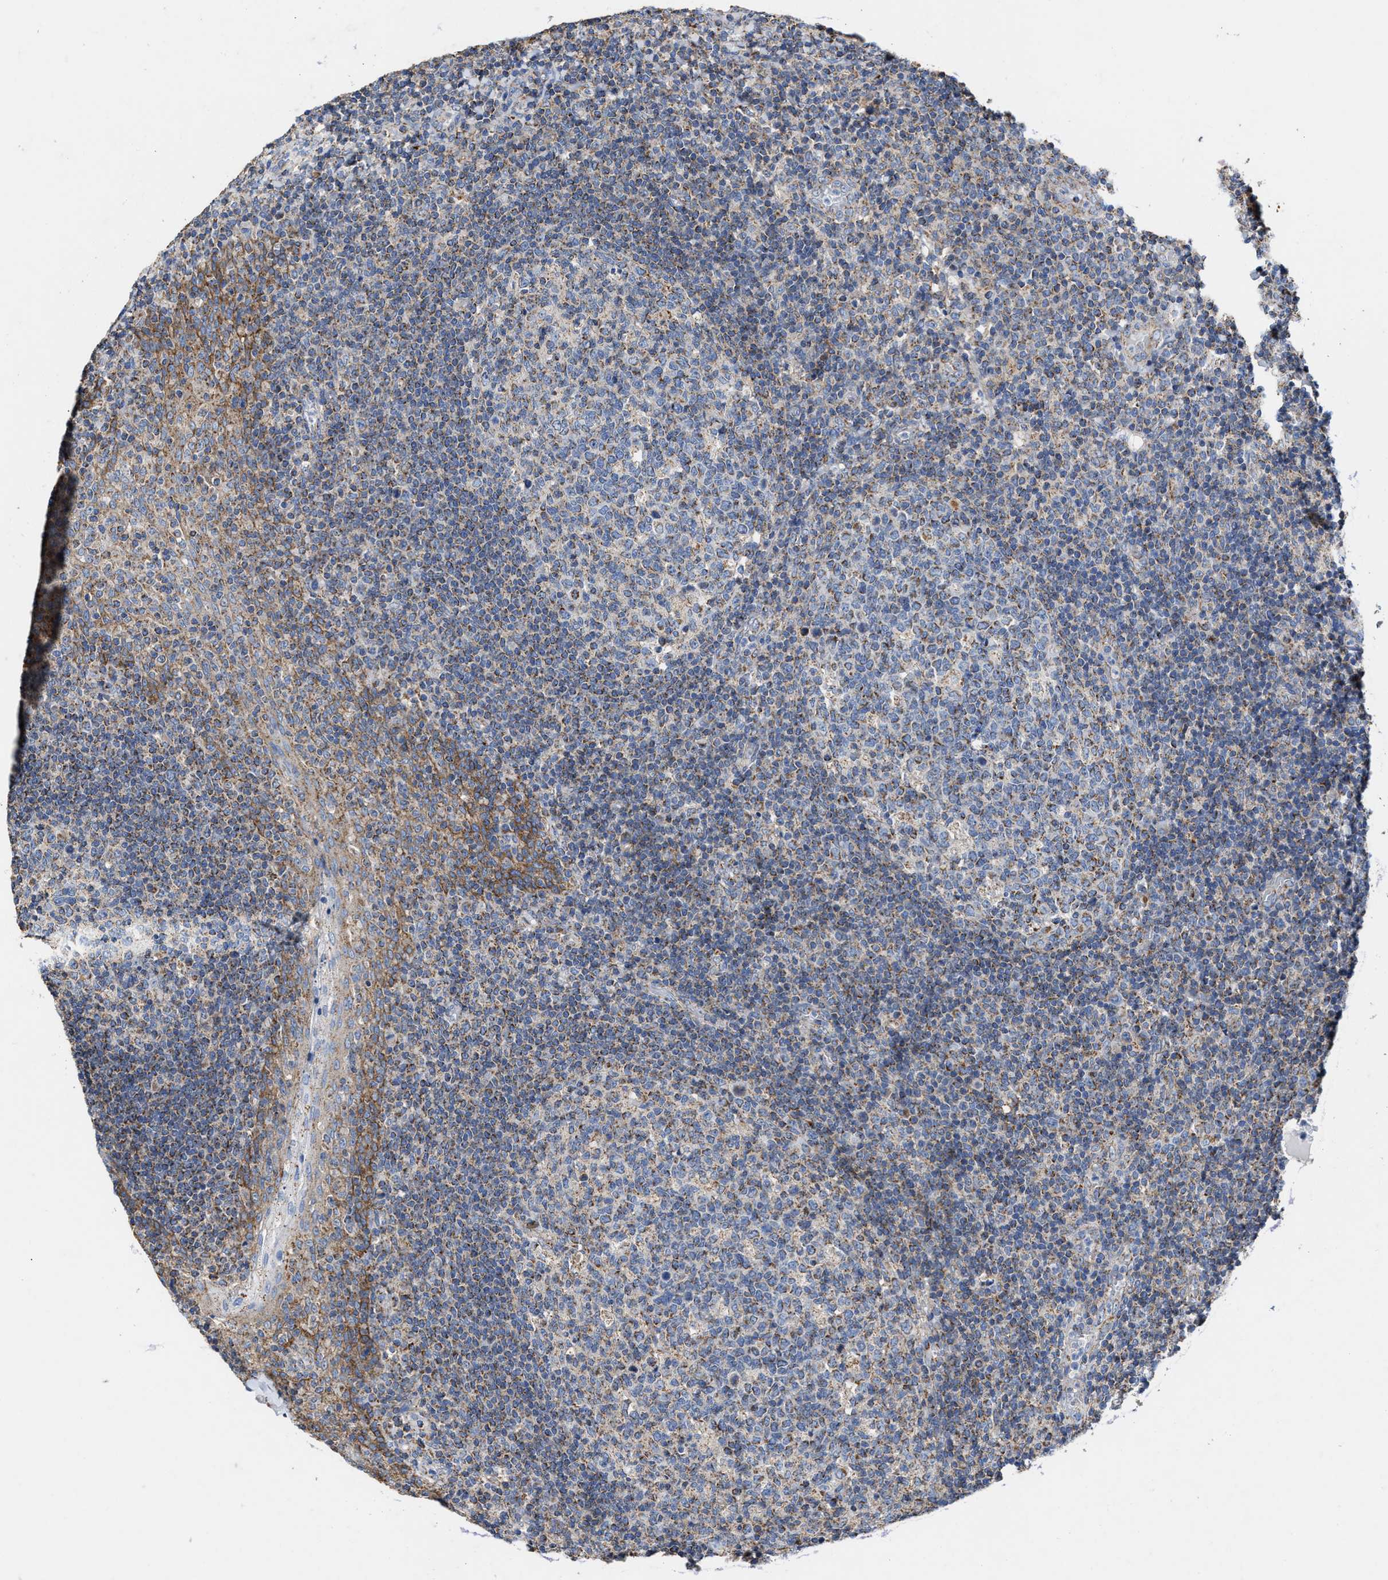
{"staining": {"intensity": "moderate", "quantity": "<25%", "location": "cytoplasmic/membranous"}, "tissue": "tonsil", "cell_type": "Germinal center cells", "image_type": "normal", "snomed": [{"axis": "morphology", "description": "Normal tissue, NOS"}, {"axis": "topography", "description": "Tonsil"}], "caption": "Brown immunohistochemical staining in benign tonsil reveals moderate cytoplasmic/membranous positivity in about <25% of germinal center cells. The staining was performed using DAB (3,3'-diaminobenzidine), with brown indicating positive protein expression. Nuclei are stained blue with hematoxylin.", "gene": "MECR", "patient": {"sex": "female", "age": 19}}